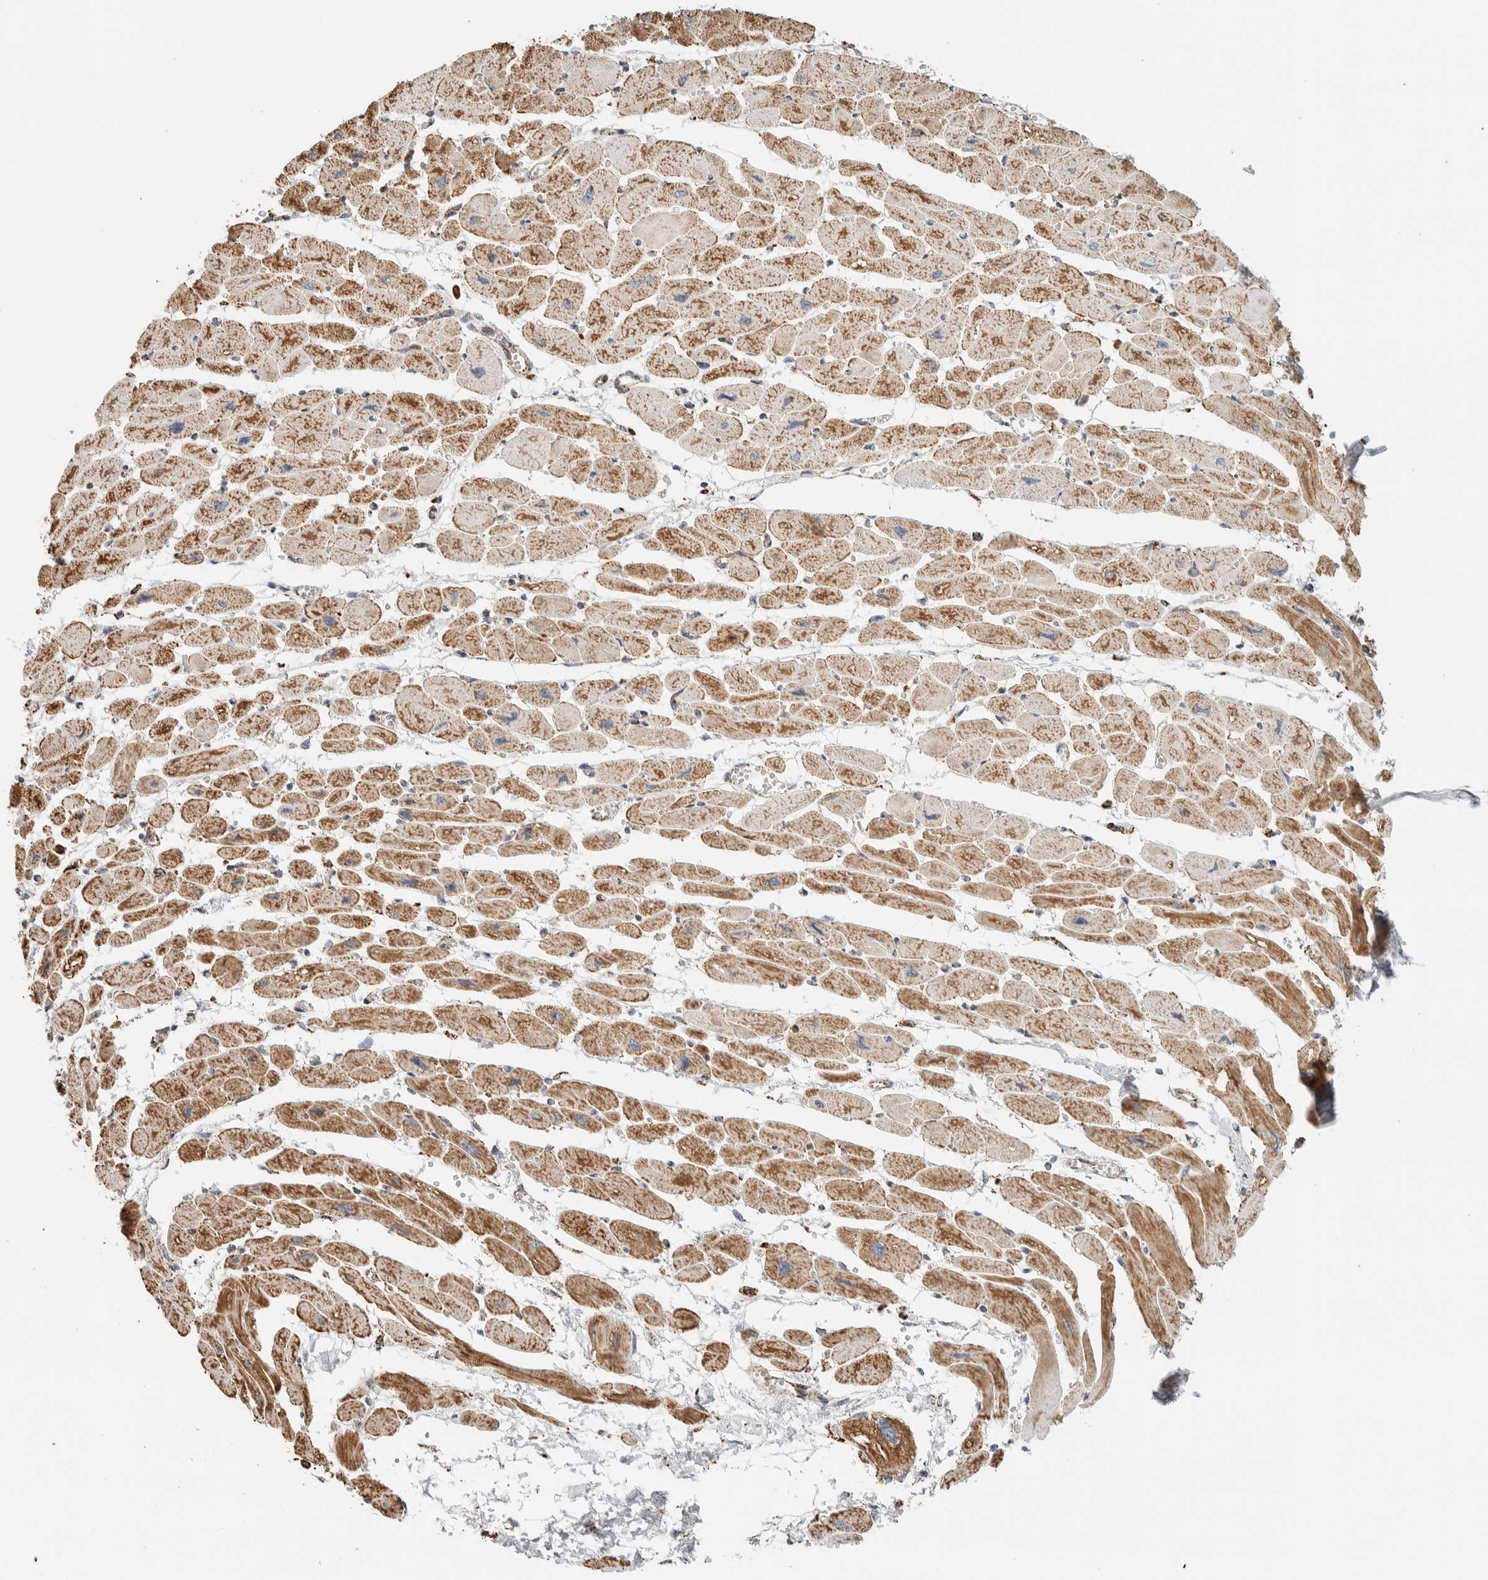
{"staining": {"intensity": "moderate", "quantity": ">75%", "location": "cytoplasmic/membranous"}, "tissue": "heart muscle", "cell_type": "Cardiomyocytes", "image_type": "normal", "snomed": [{"axis": "morphology", "description": "Normal tissue, NOS"}, {"axis": "topography", "description": "Heart"}], "caption": "Human heart muscle stained for a protein (brown) exhibits moderate cytoplasmic/membranous positive staining in approximately >75% of cardiomyocytes.", "gene": "ZNF454", "patient": {"sex": "female", "age": 54}}